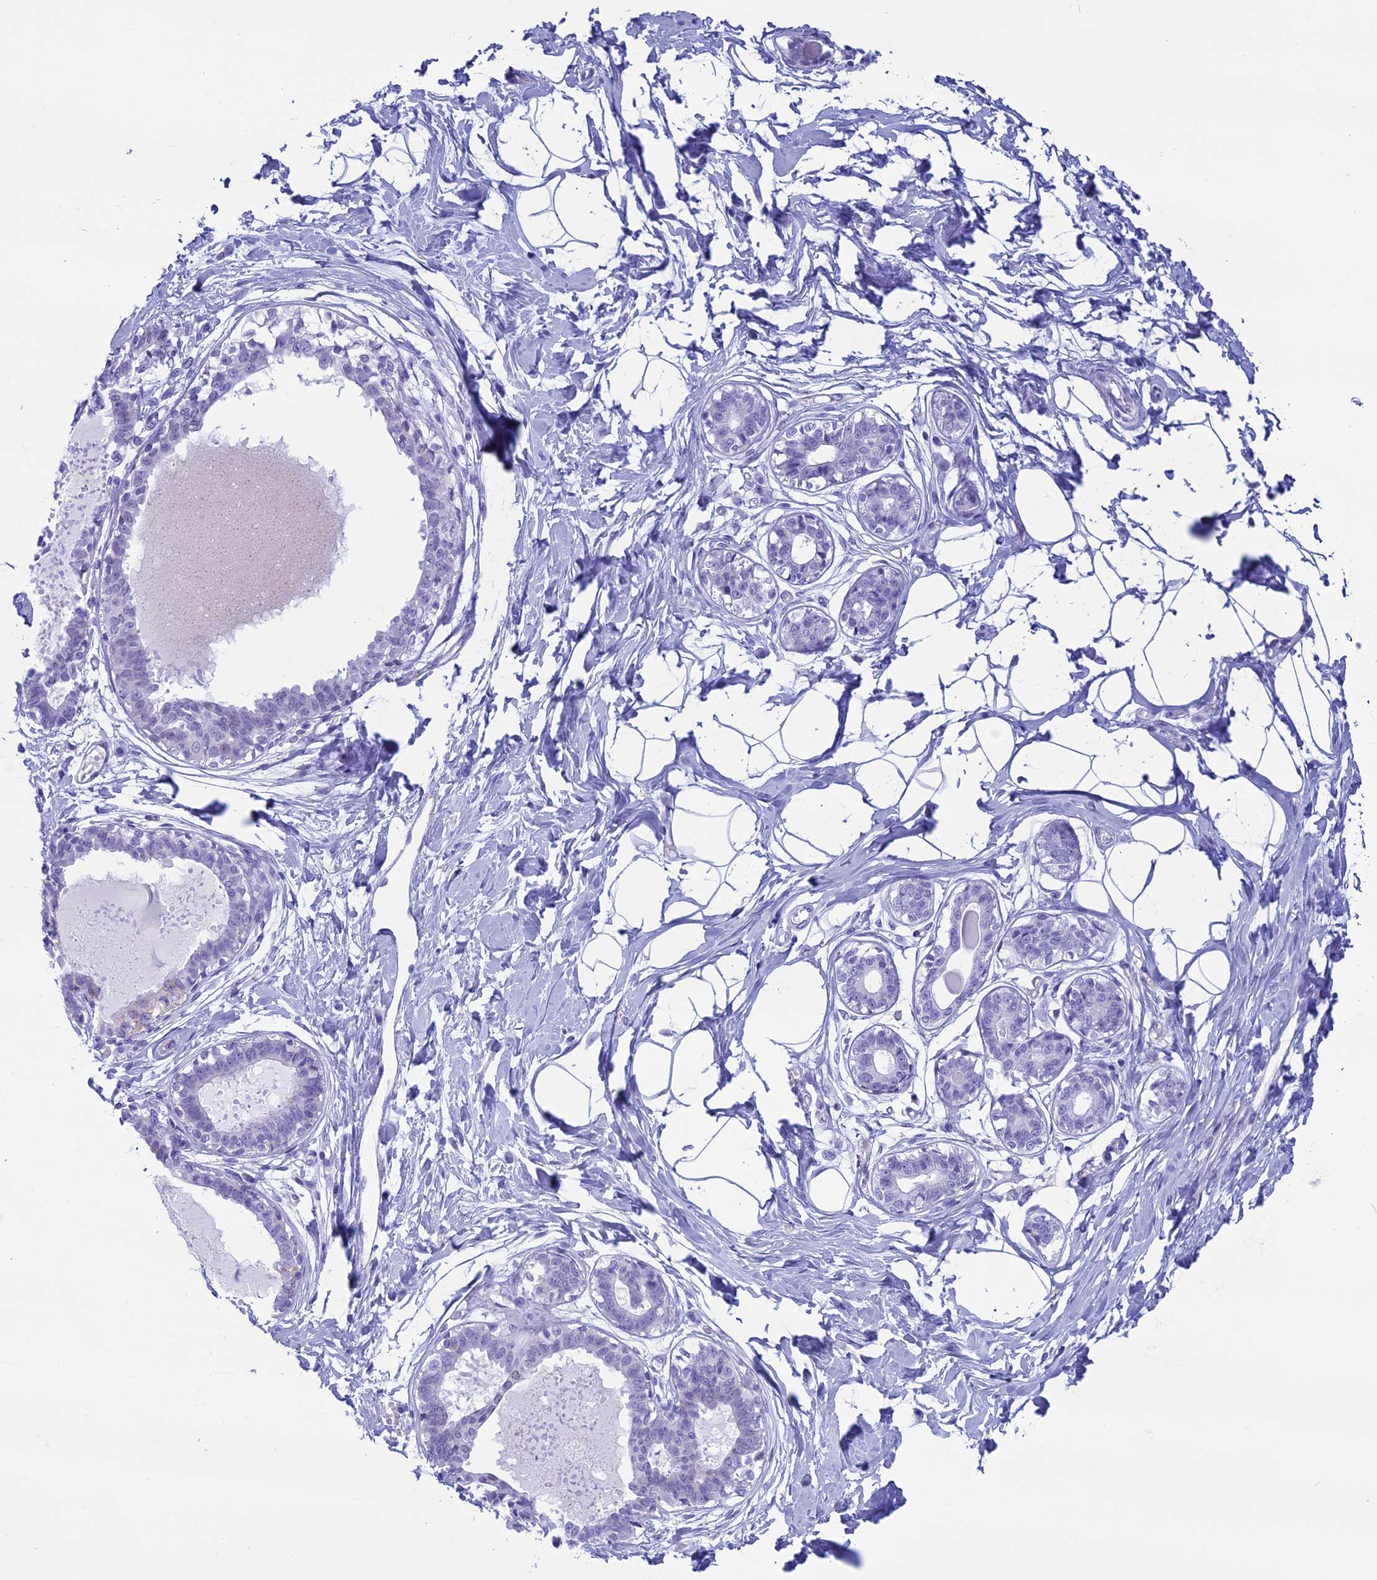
{"staining": {"intensity": "negative", "quantity": "none", "location": "none"}, "tissue": "breast", "cell_type": "Adipocytes", "image_type": "normal", "snomed": [{"axis": "morphology", "description": "Normal tissue, NOS"}, {"axis": "topography", "description": "Breast"}], "caption": "Histopathology image shows no protein staining in adipocytes of benign breast. (IHC, brightfield microscopy, high magnification).", "gene": "FAM169A", "patient": {"sex": "female", "age": 45}}